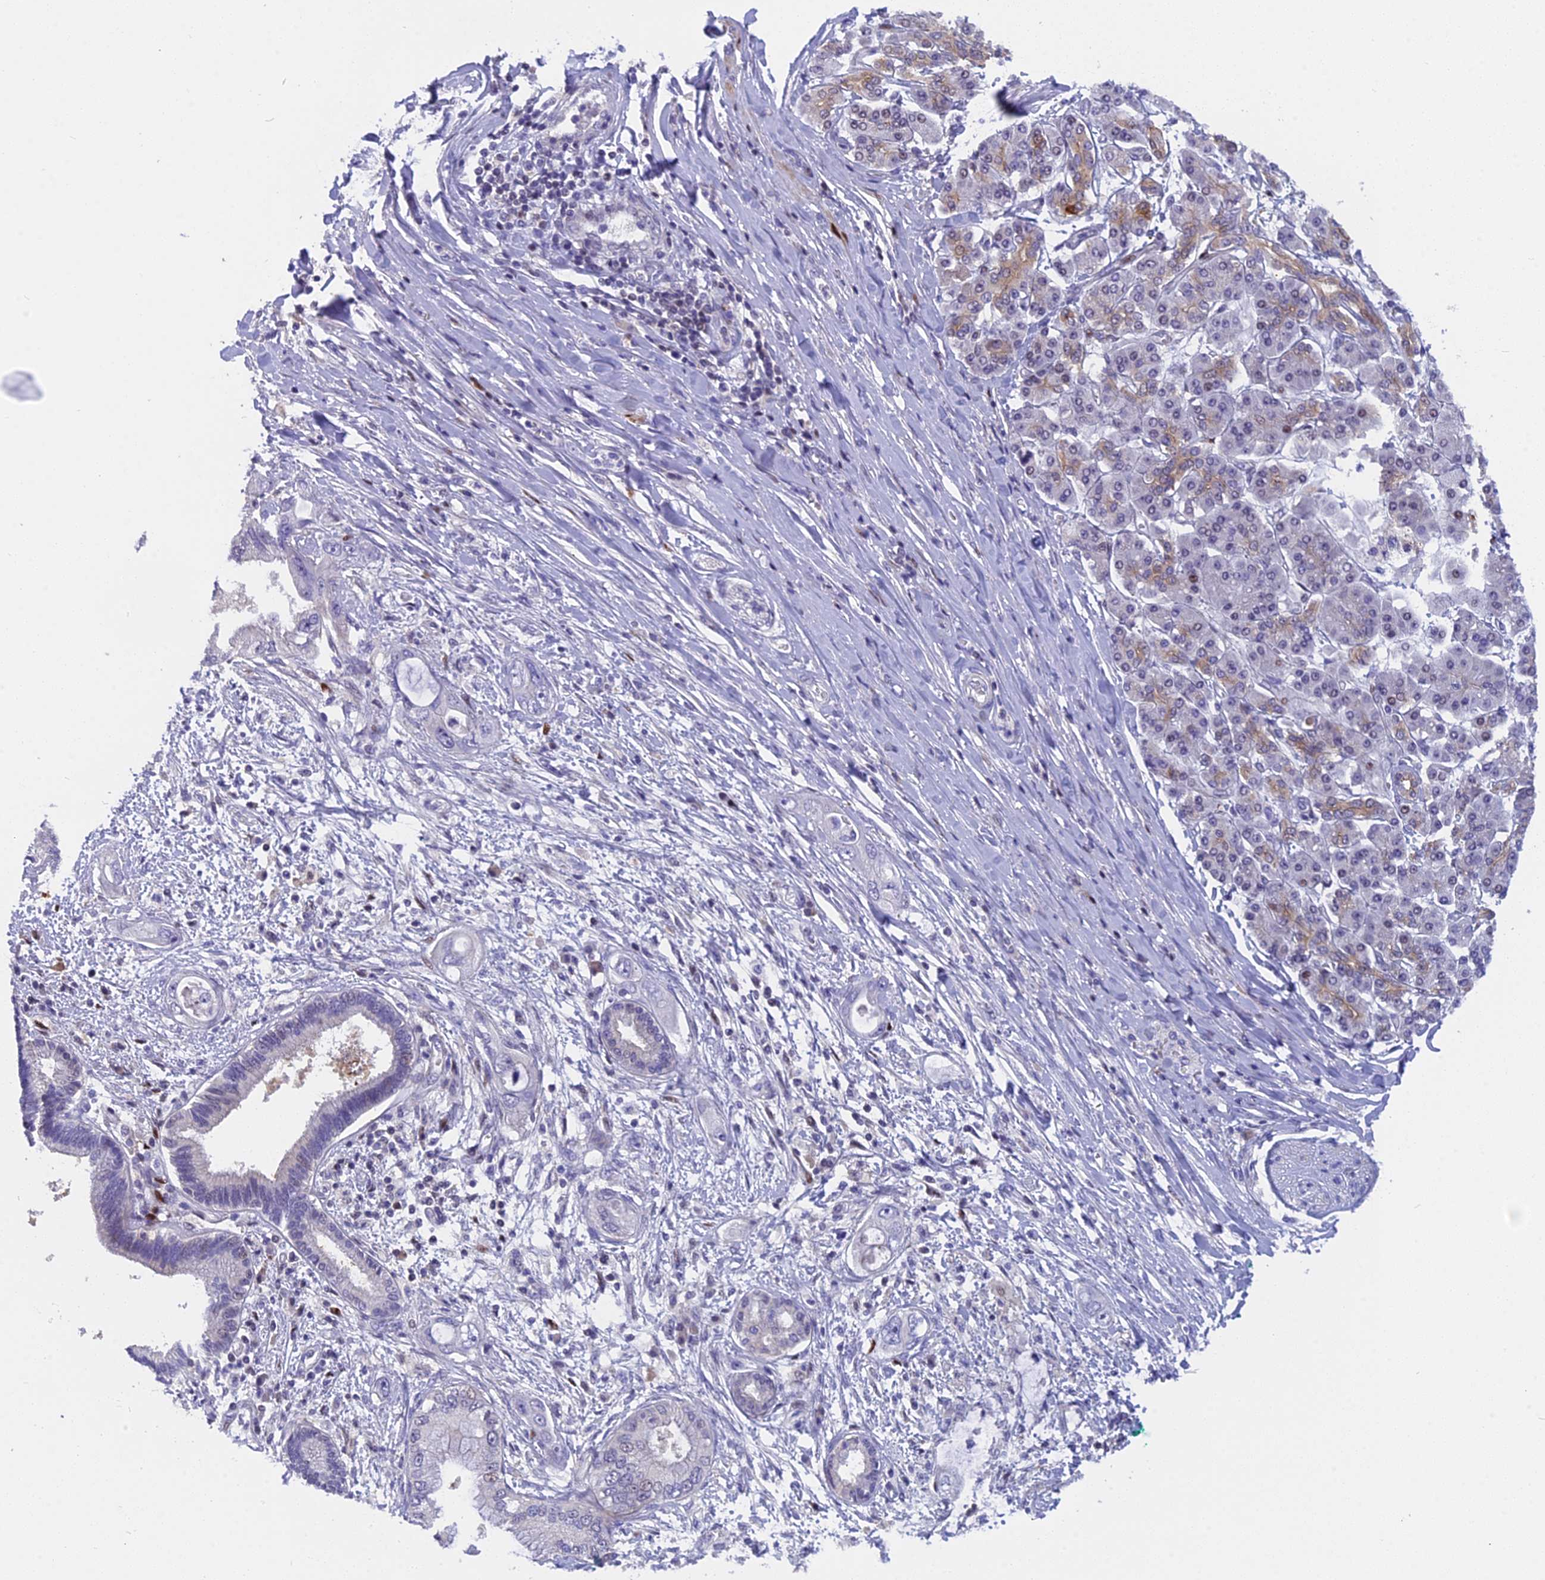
{"staining": {"intensity": "negative", "quantity": "none", "location": "none"}, "tissue": "pancreatic cancer", "cell_type": "Tumor cells", "image_type": "cancer", "snomed": [{"axis": "morphology", "description": "Inflammation, NOS"}, {"axis": "morphology", "description": "Adenocarcinoma, NOS"}, {"axis": "topography", "description": "Pancreas"}], "caption": "Tumor cells show no significant protein positivity in pancreatic cancer.", "gene": "NKPD1", "patient": {"sex": "female", "age": 56}}